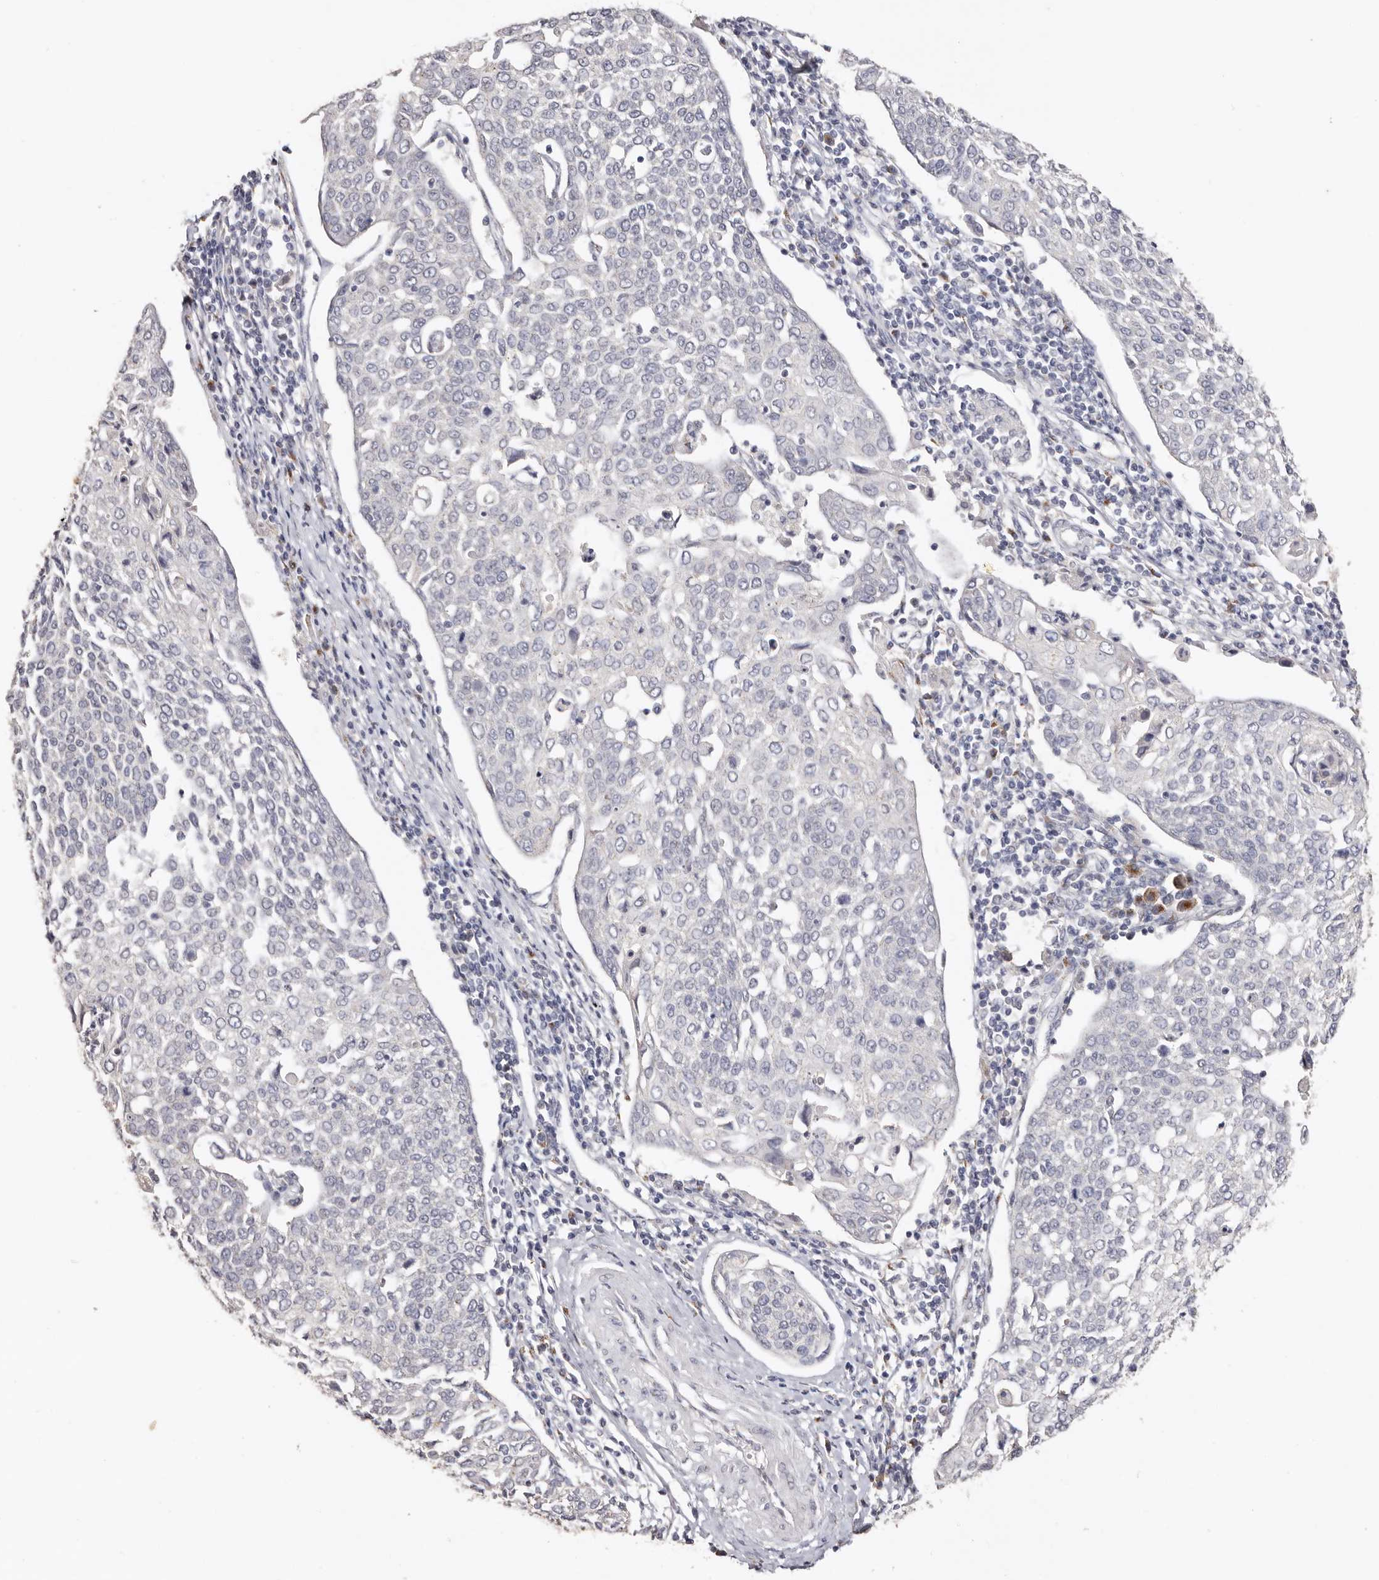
{"staining": {"intensity": "negative", "quantity": "none", "location": "none"}, "tissue": "cervical cancer", "cell_type": "Tumor cells", "image_type": "cancer", "snomed": [{"axis": "morphology", "description": "Squamous cell carcinoma, NOS"}, {"axis": "topography", "description": "Cervix"}], "caption": "Cervical cancer (squamous cell carcinoma) stained for a protein using immunohistochemistry reveals no expression tumor cells.", "gene": "LGALS7B", "patient": {"sex": "female", "age": 34}}